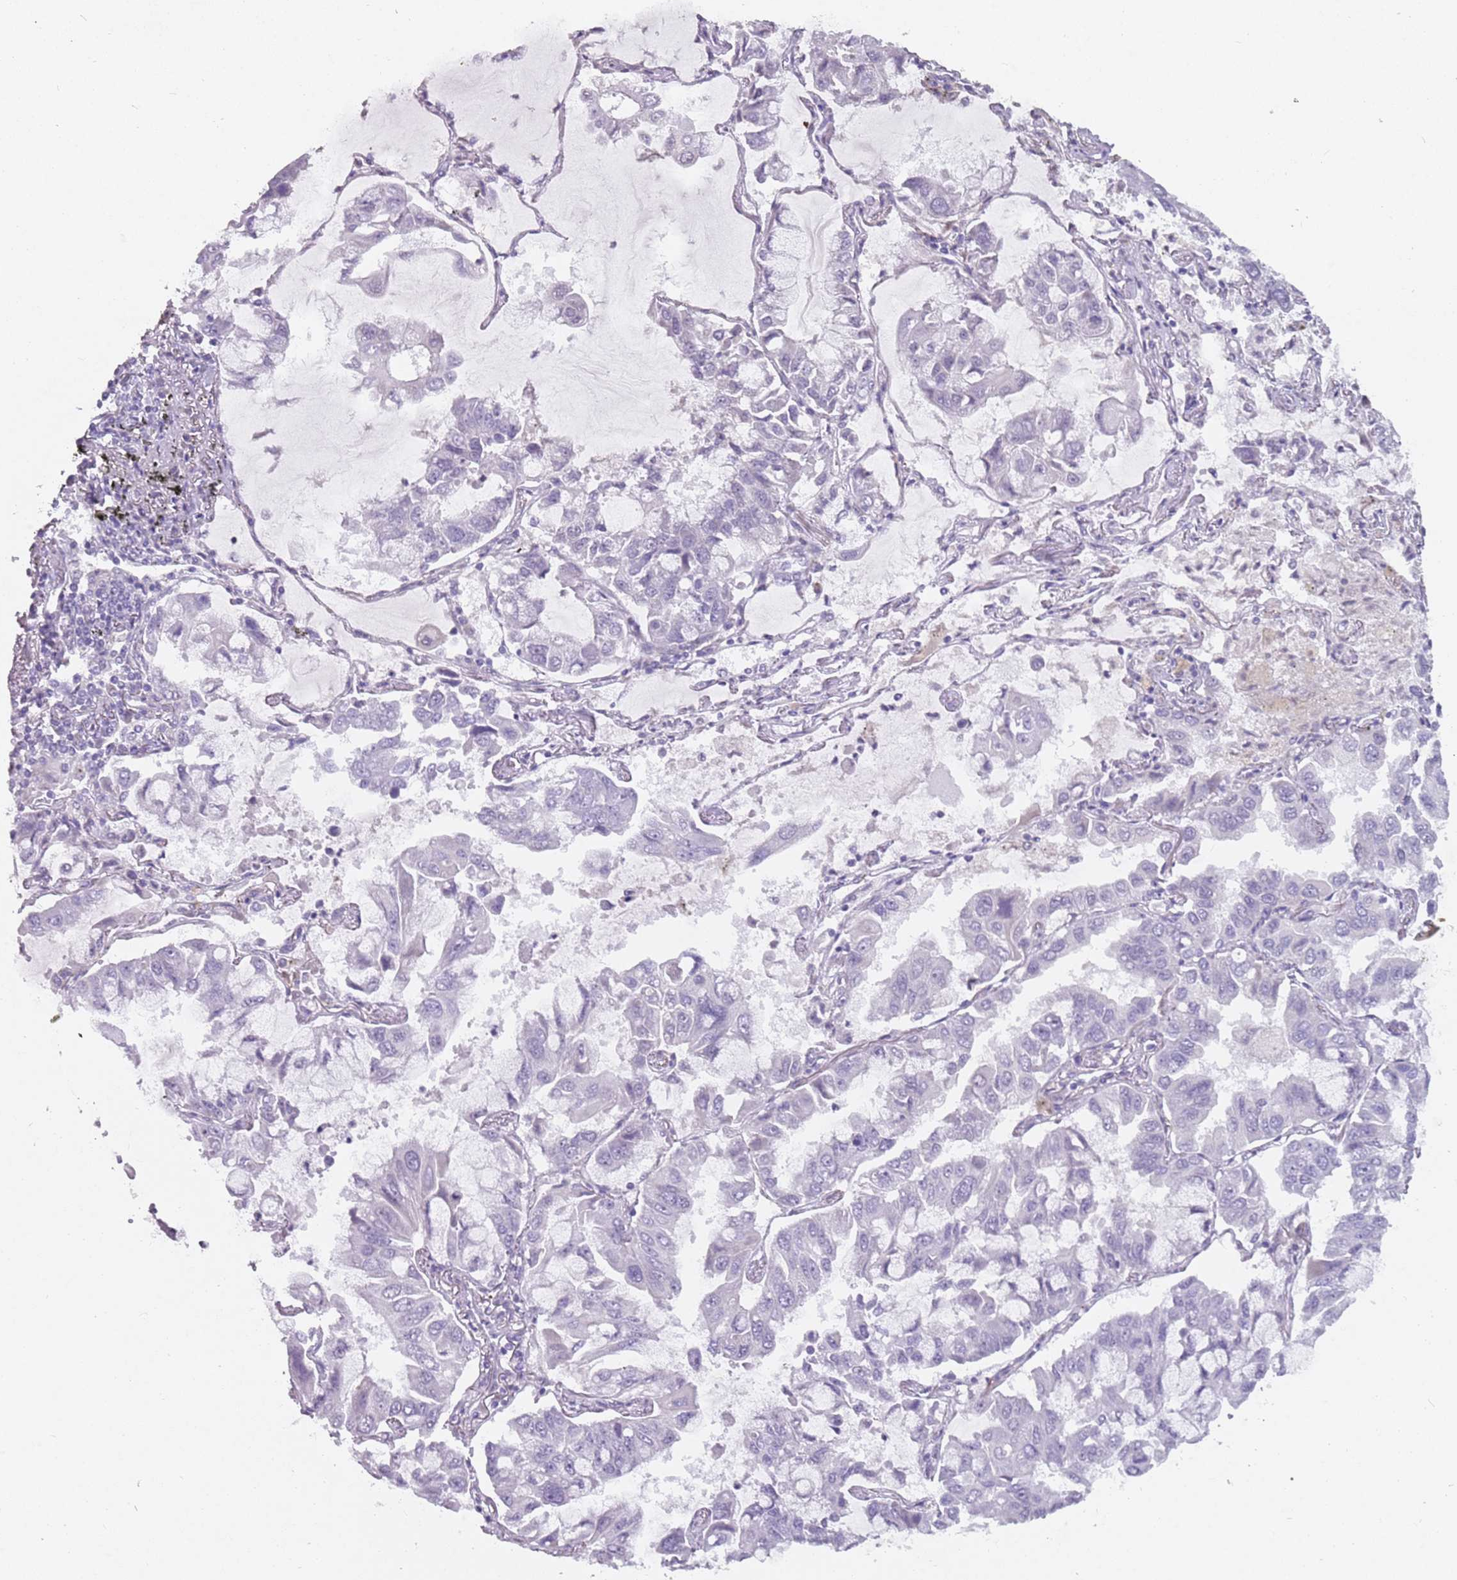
{"staining": {"intensity": "negative", "quantity": "none", "location": "none"}, "tissue": "lung cancer", "cell_type": "Tumor cells", "image_type": "cancer", "snomed": [{"axis": "morphology", "description": "Adenocarcinoma, NOS"}, {"axis": "topography", "description": "Lung"}], "caption": "There is no significant expression in tumor cells of lung adenocarcinoma.", "gene": "DDX4", "patient": {"sex": "male", "age": 64}}